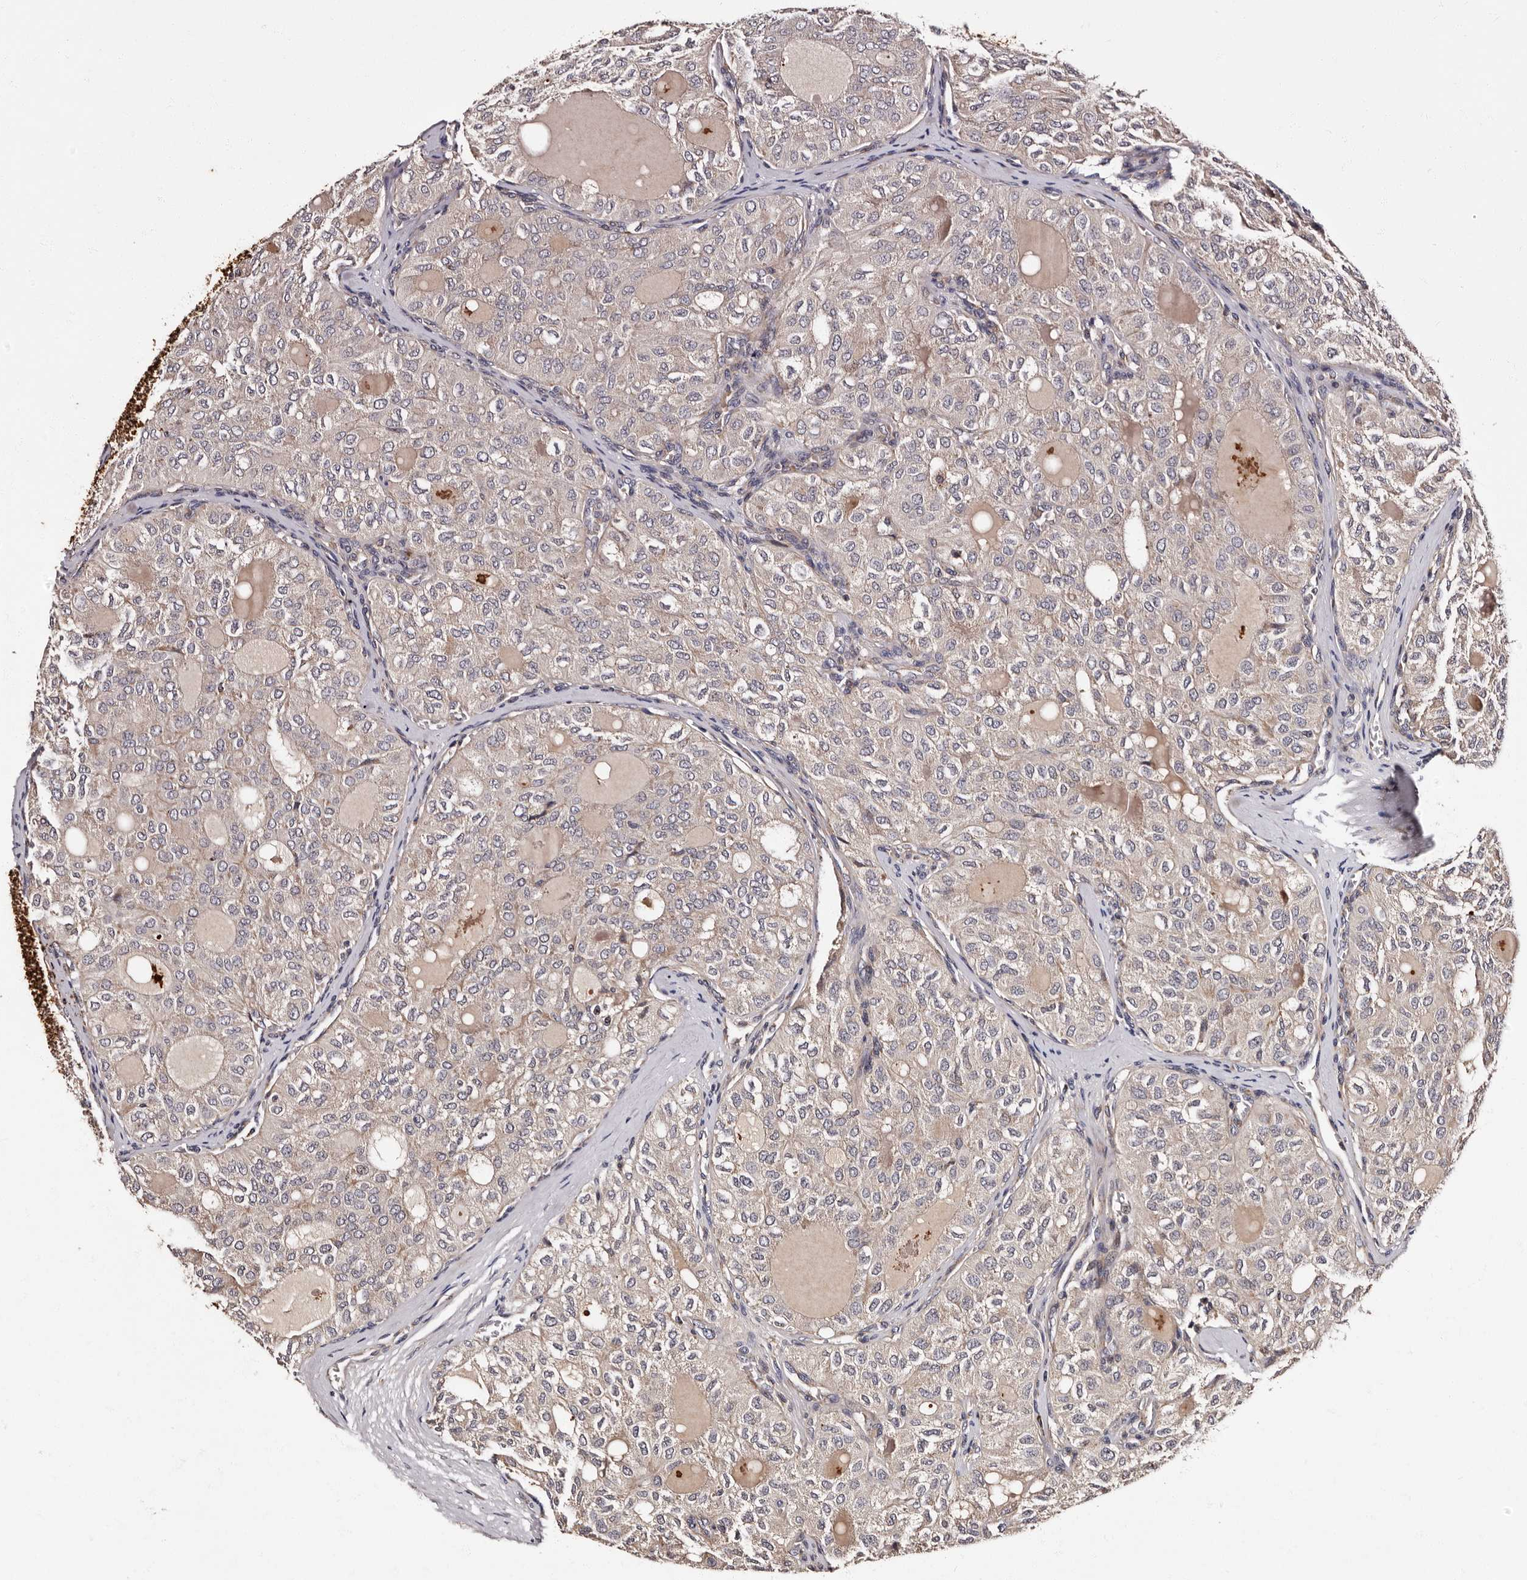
{"staining": {"intensity": "weak", "quantity": "25%-75%", "location": "cytoplasmic/membranous"}, "tissue": "thyroid cancer", "cell_type": "Tumor cells", "image_type": "cancer", "snomed": [{"axis": "morphology", "description": "Follicular adenoma carcinoma, NOS"}, {"axis": "topography", "description": "Thyroid gland"}], "caption": "Immunohistochemistry histopathology image of neoplastic tissue: human follicular adenoma carcinoma (thyroid) stained using immunohistochemistry (IHC) shows low levels of weak protein expression localized specifically in the cytoplasmic/membranous of tumor cells, appearing as a cytoplasmic/membranous brown color.", "gene": "ADCK5", "patient": {"sex": "male", "age": 75}}